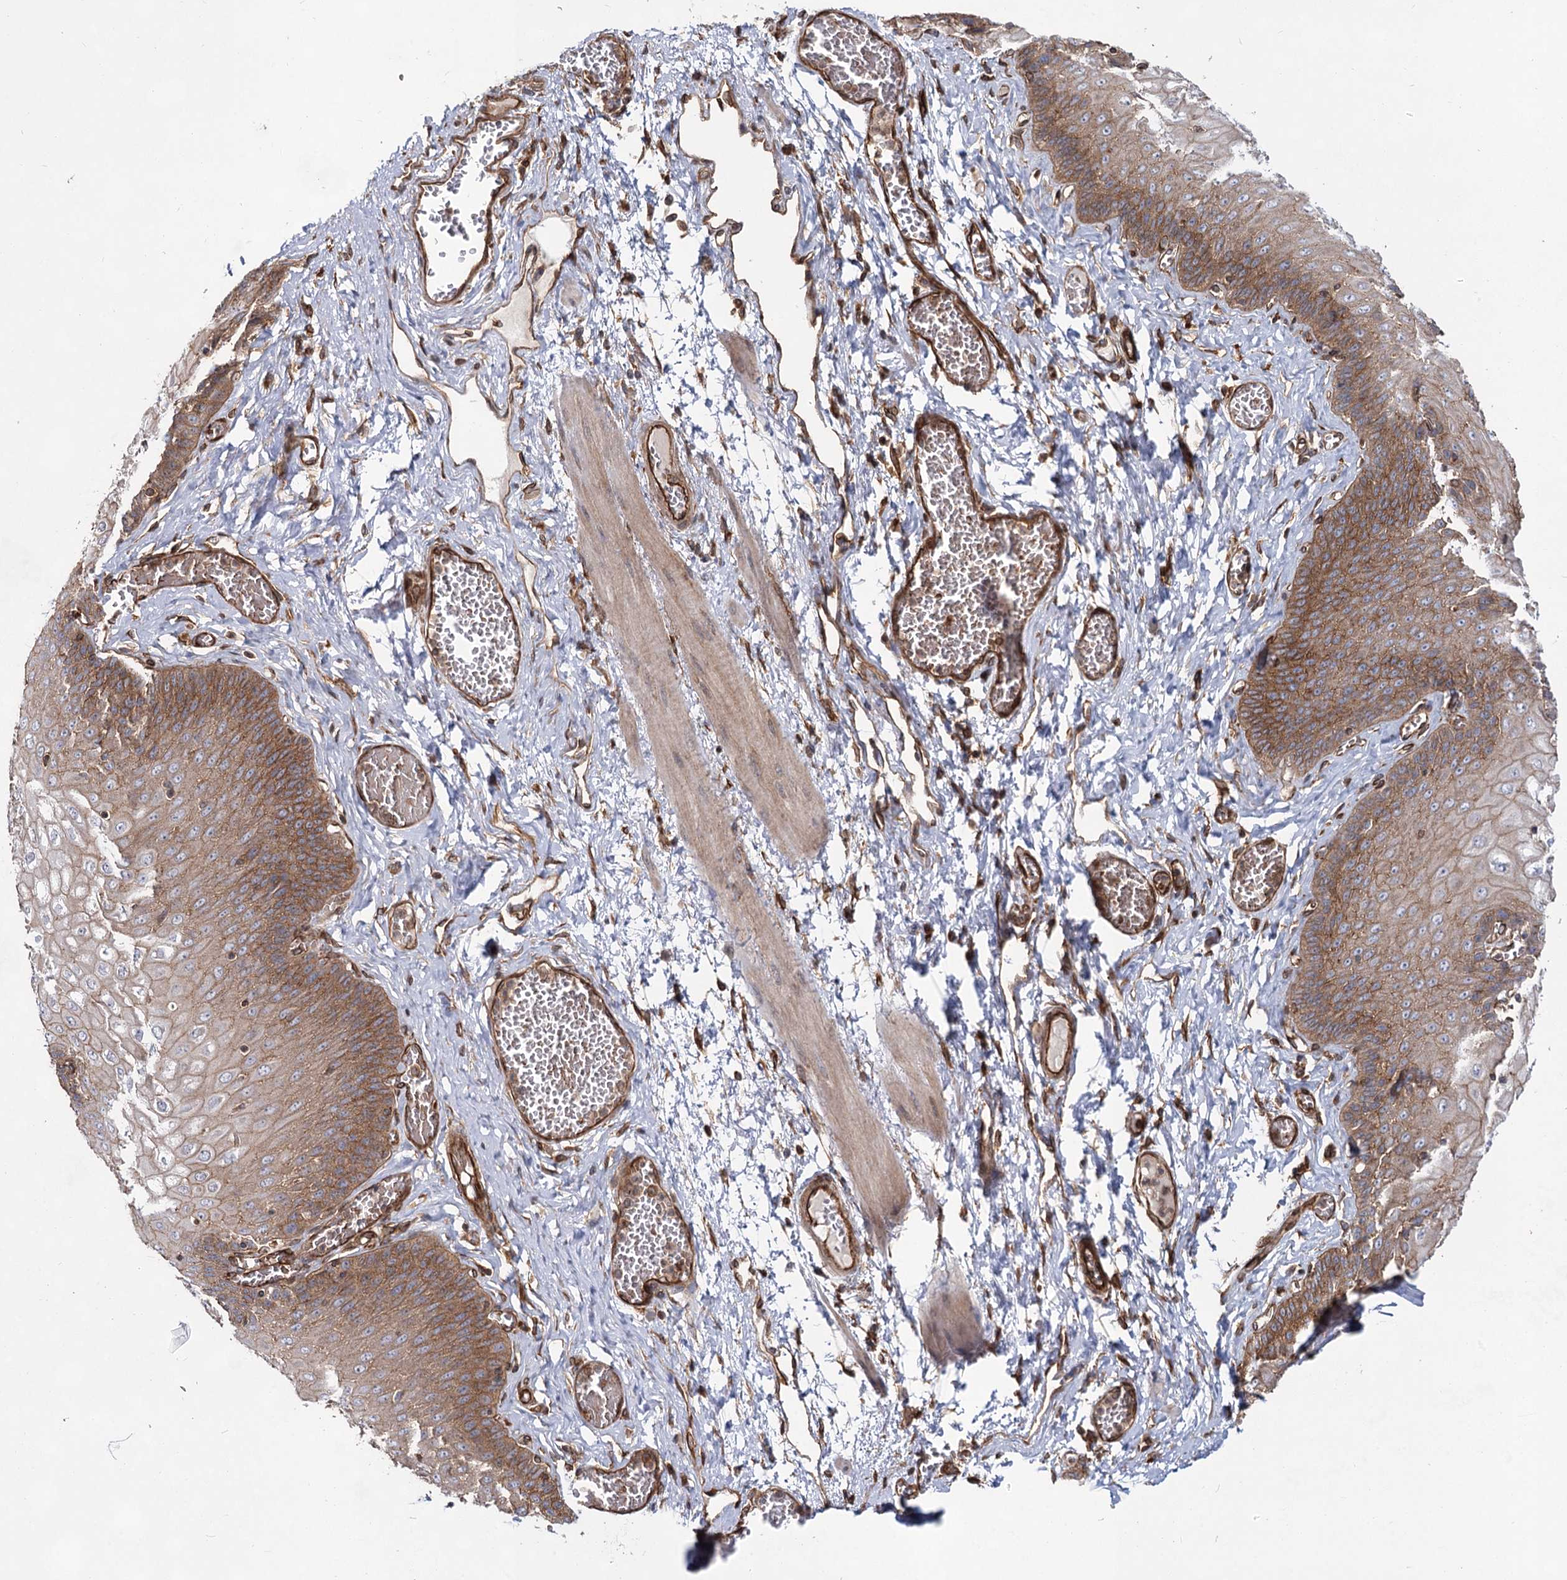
{"staining": {"intensity": "moderate", "quantity": ">75%", "location": "cytoplasmic/membranous"}, "tissue": "esophagus", "cell_type": "Squamous epithelial cells", "image_type": "normal", "snomed": [{"axis": "morphology", "description": "Normal tissue, NOS"}, {"axis": "topography", "description": "Esophagus"}], "caption": "This is a photomicrograph of immunohistochemistry (IHC) staining of unremarkable esophagus, which shows moderate staining in the cytoplasmic/membranous of squamous epithelial cells.", "gene": "IQSEC1", "patient": {"sex": "male", "age": 60}}